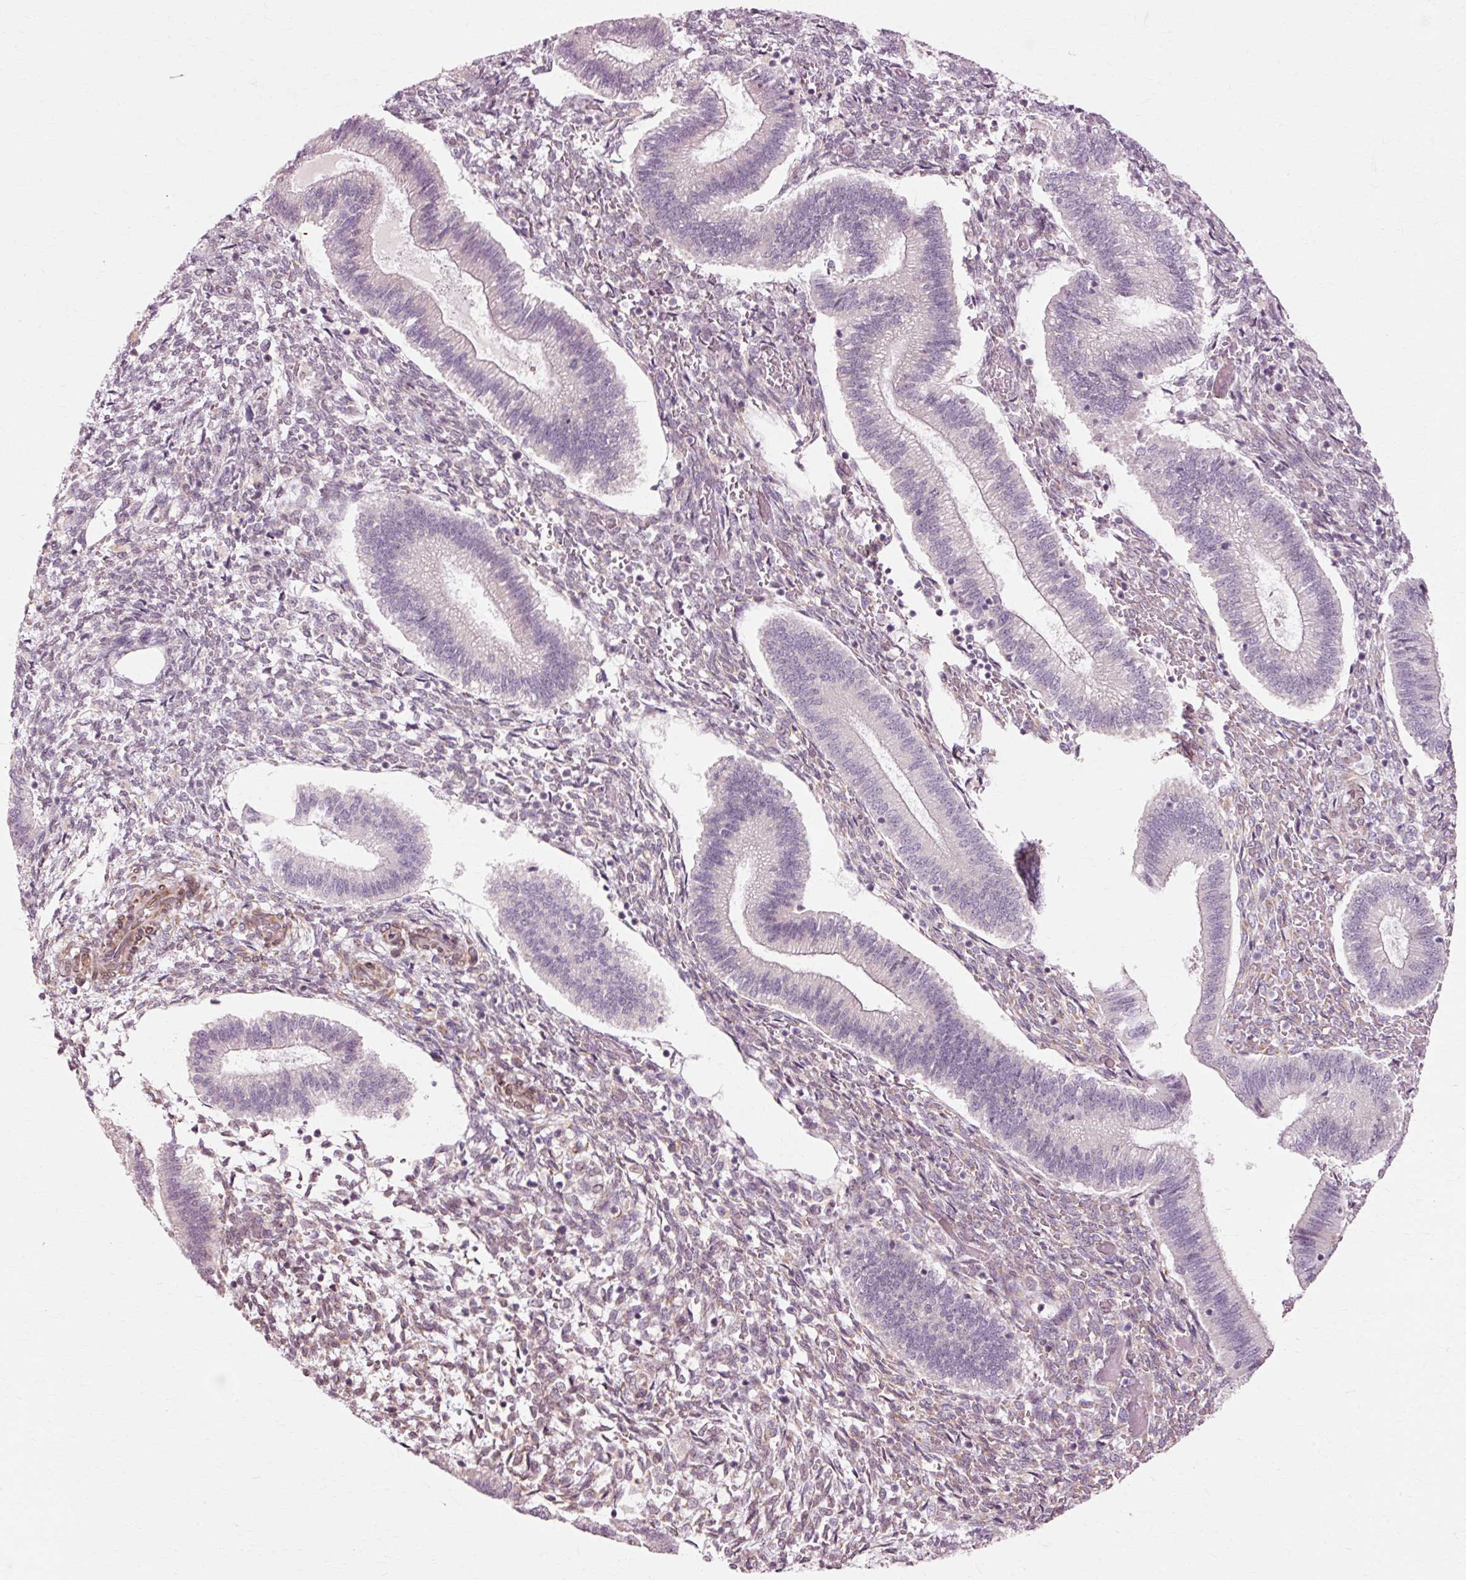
{"staining": {"intensity": "negative", "quantity": "none", "location": "none"}, "tissue": "endometrium", "cell_type": "Cells in endometrial stroma", "image_type": "normal", "snomed": [{"axis": "morphology", "description": "Normal tissue, NOS"}, {"axis": "topography", "description": "Endometrium"}], "caption": "DAB immunohistochemical staining of normal human endometrium demonstrates no significant expression in cells in endometrial stroma. Nuclei are stained in blue.", "gene": "RANBP2", "patient": {"sex": "female", "age": 25}}